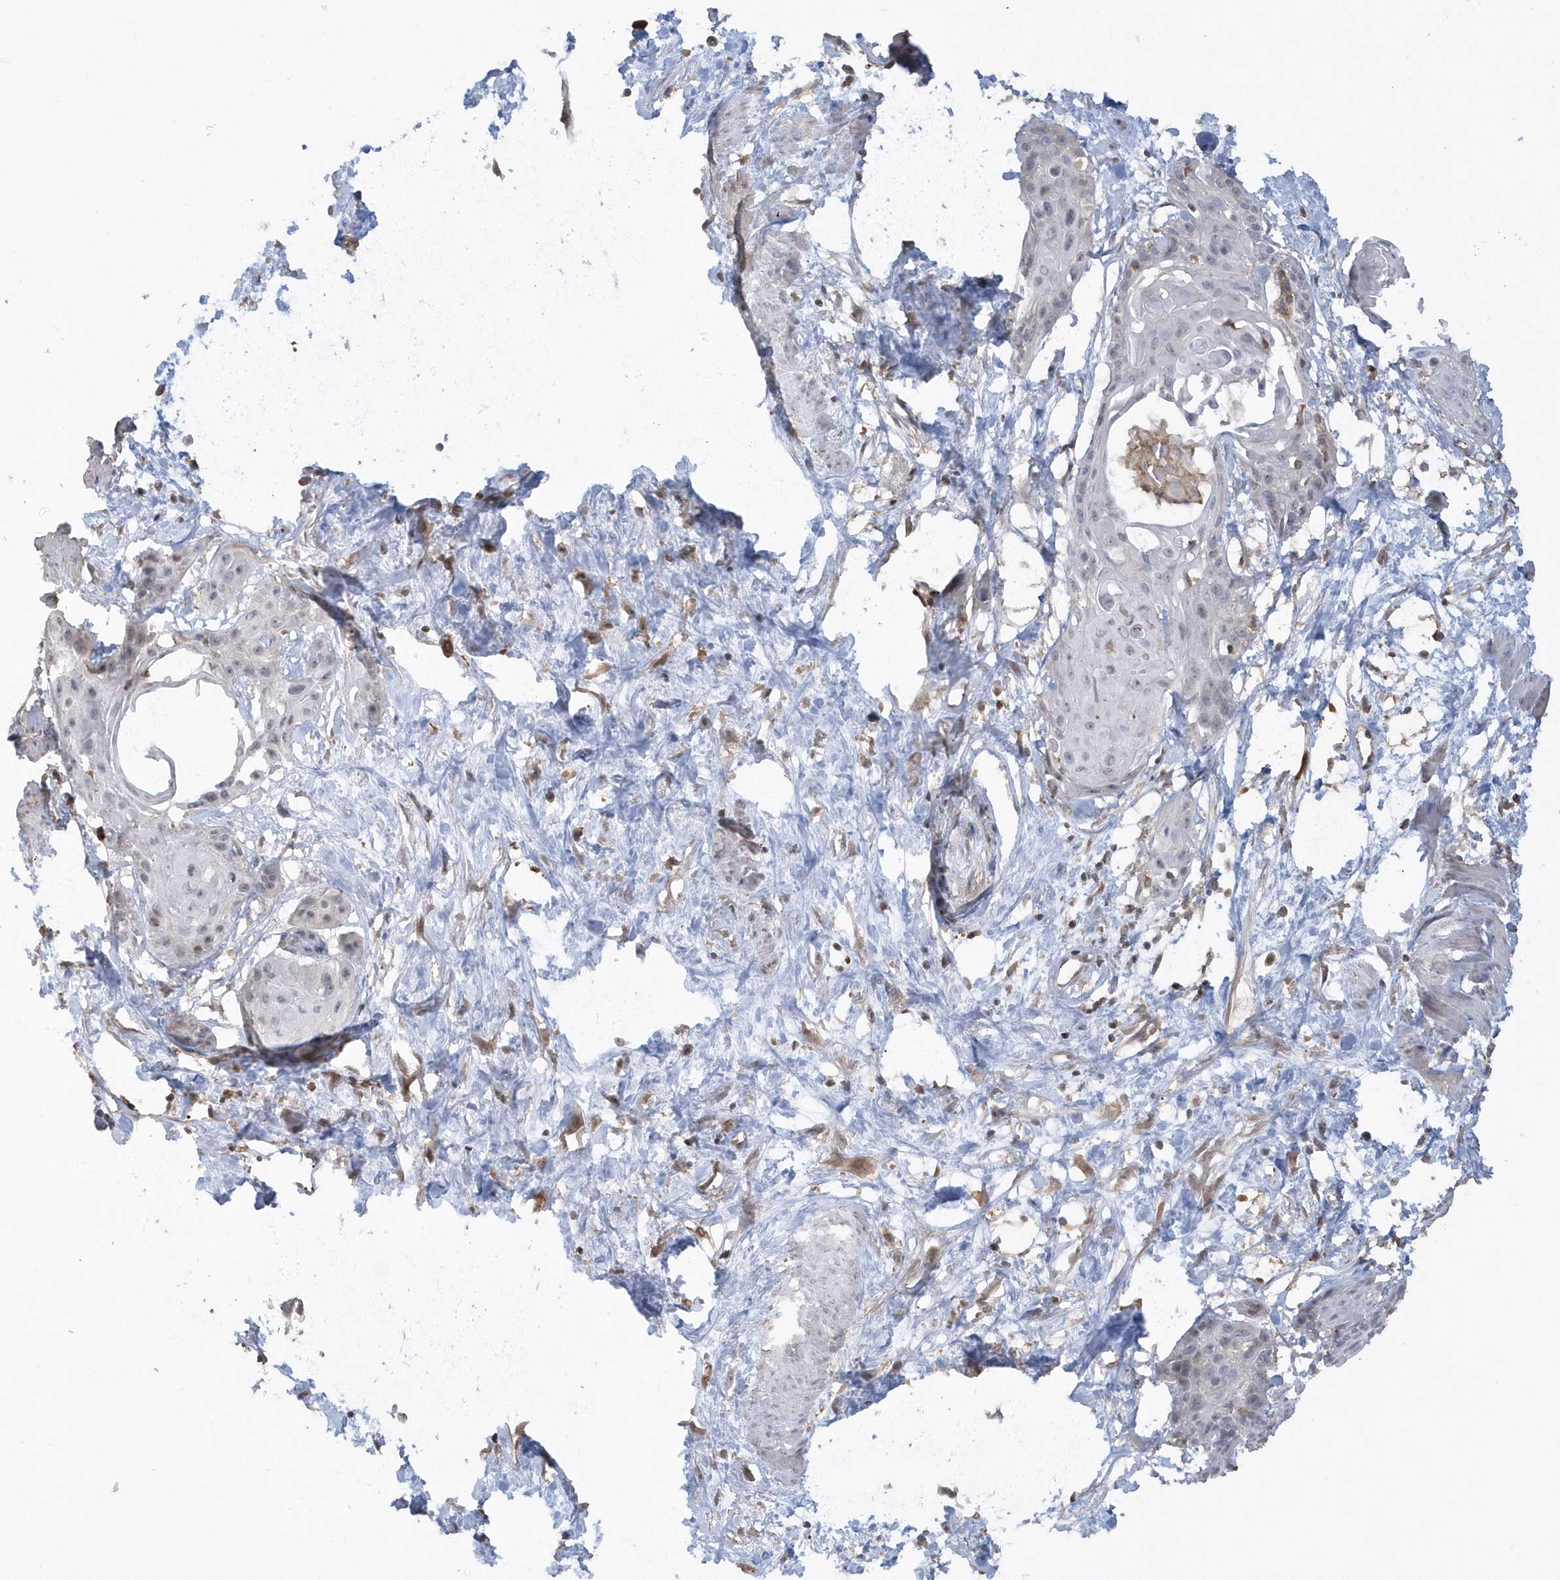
{"staining": {"intensity": "negative", "quantity": "none", "location": "none"}, "tissue": "cervical cancer", "cell_type": "Tumor cells", "image_type": "cancer", "snomed": [{"axis": "morphology", "description": "Squamous cell carcinoma, NOS"}, {"axis": "topography", "description": "Cervix"}], "caption": "Cervical cancer was stained to show a protein in brown. There is no significant positivity in tumor cells. The staining is performed using DAB brown chromogen with nuclei counter-stained in using hematoxylin.", "gene": "BSN", "patient": {"sex": "female", "age": 57}}